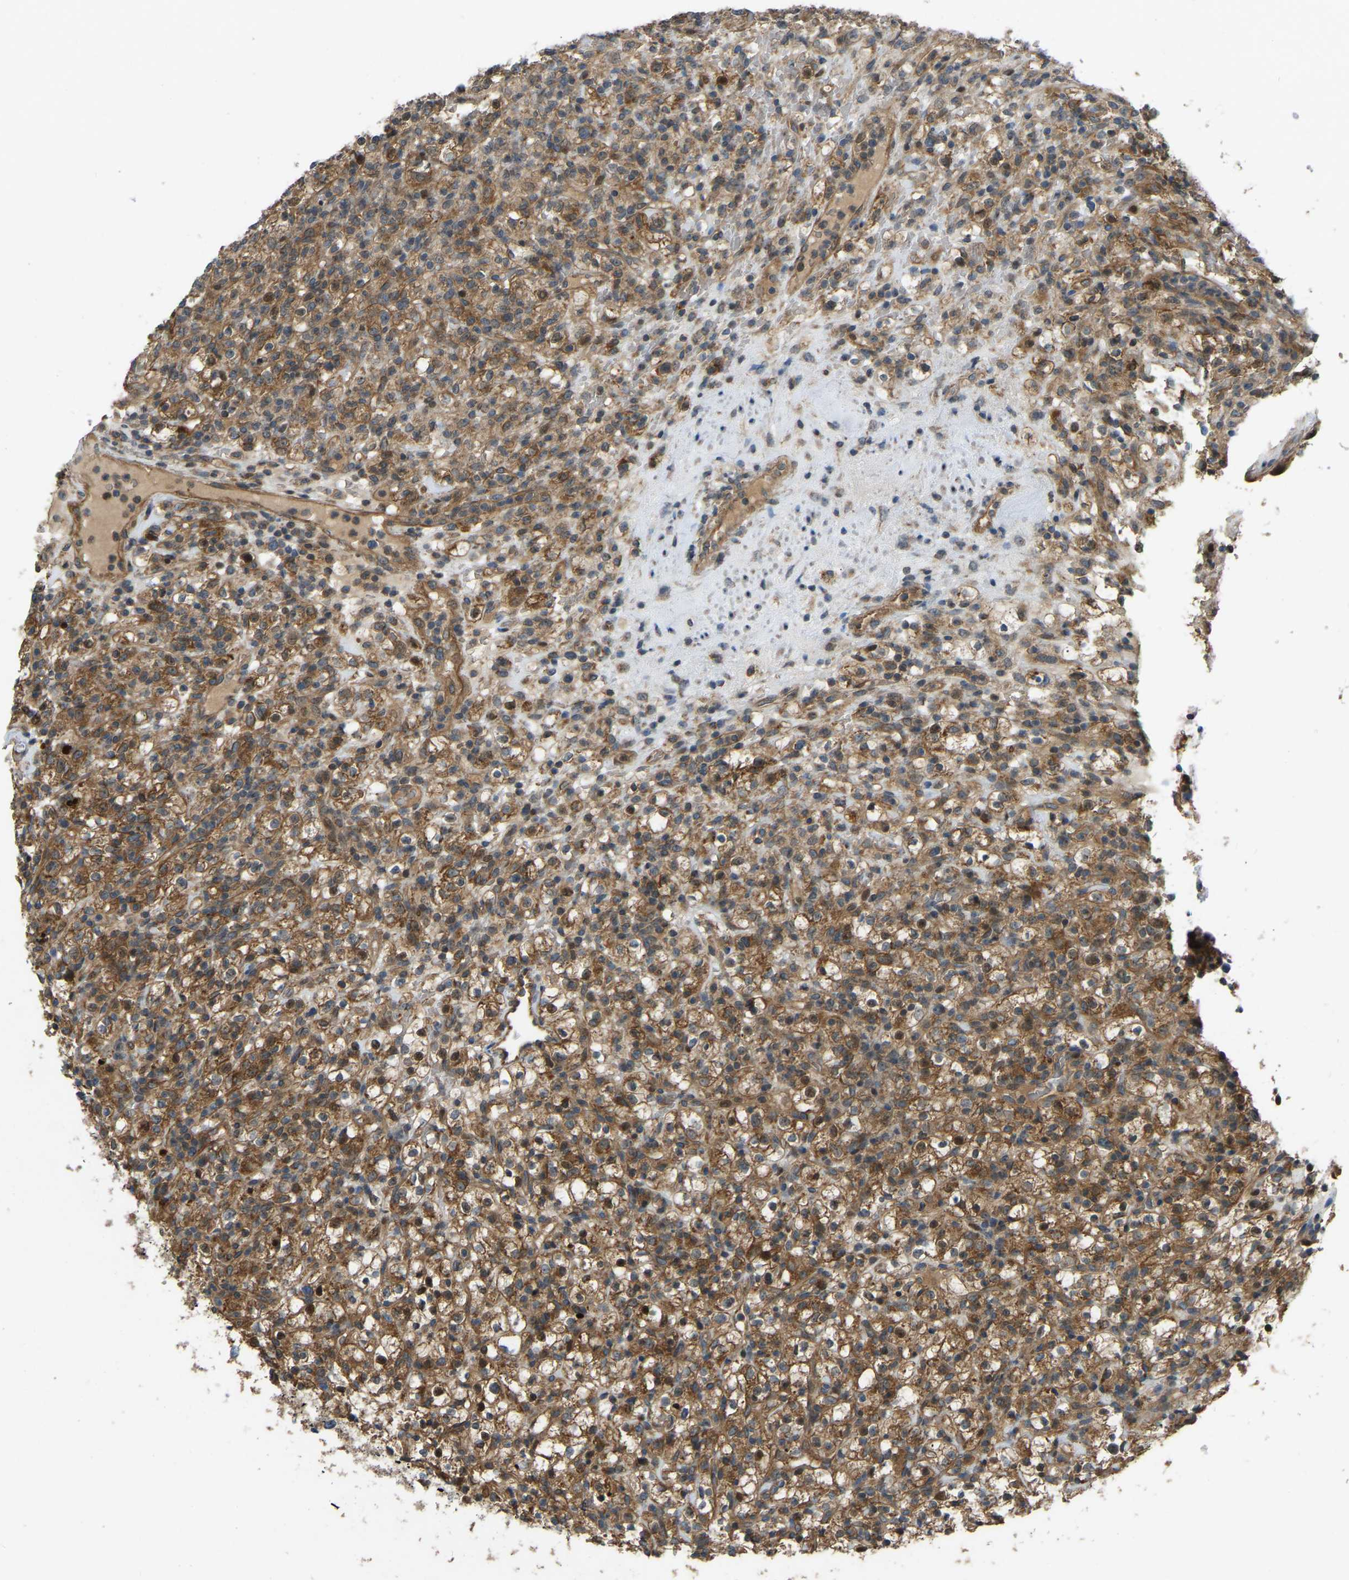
{"staining": {"intensity": "strong", "quantity": ">75%", "location": "cytoplasmic/membranous,nuclear"}, "tissue": "renal cancer", "cell_type": "Tumor cells", "image_type": "cancer", "snomed": [{"axis": "morphology", "description": "Normal tissue, NOS"}, {"axis": "morphology", "description": "Adenocarcinoma, NOS"}, {"axis": "topography", "description": "Kidney"}], "caption": "Approximately >75% of tumor cells in human adenocarcinoma (renal) demonstrate strong cytoplasmic/membranous and nuclear protein expression as visualized by brown immunohistochemical staining.", "gene": "C21orf91", "patient": {"sex": "female", "age": 72}}